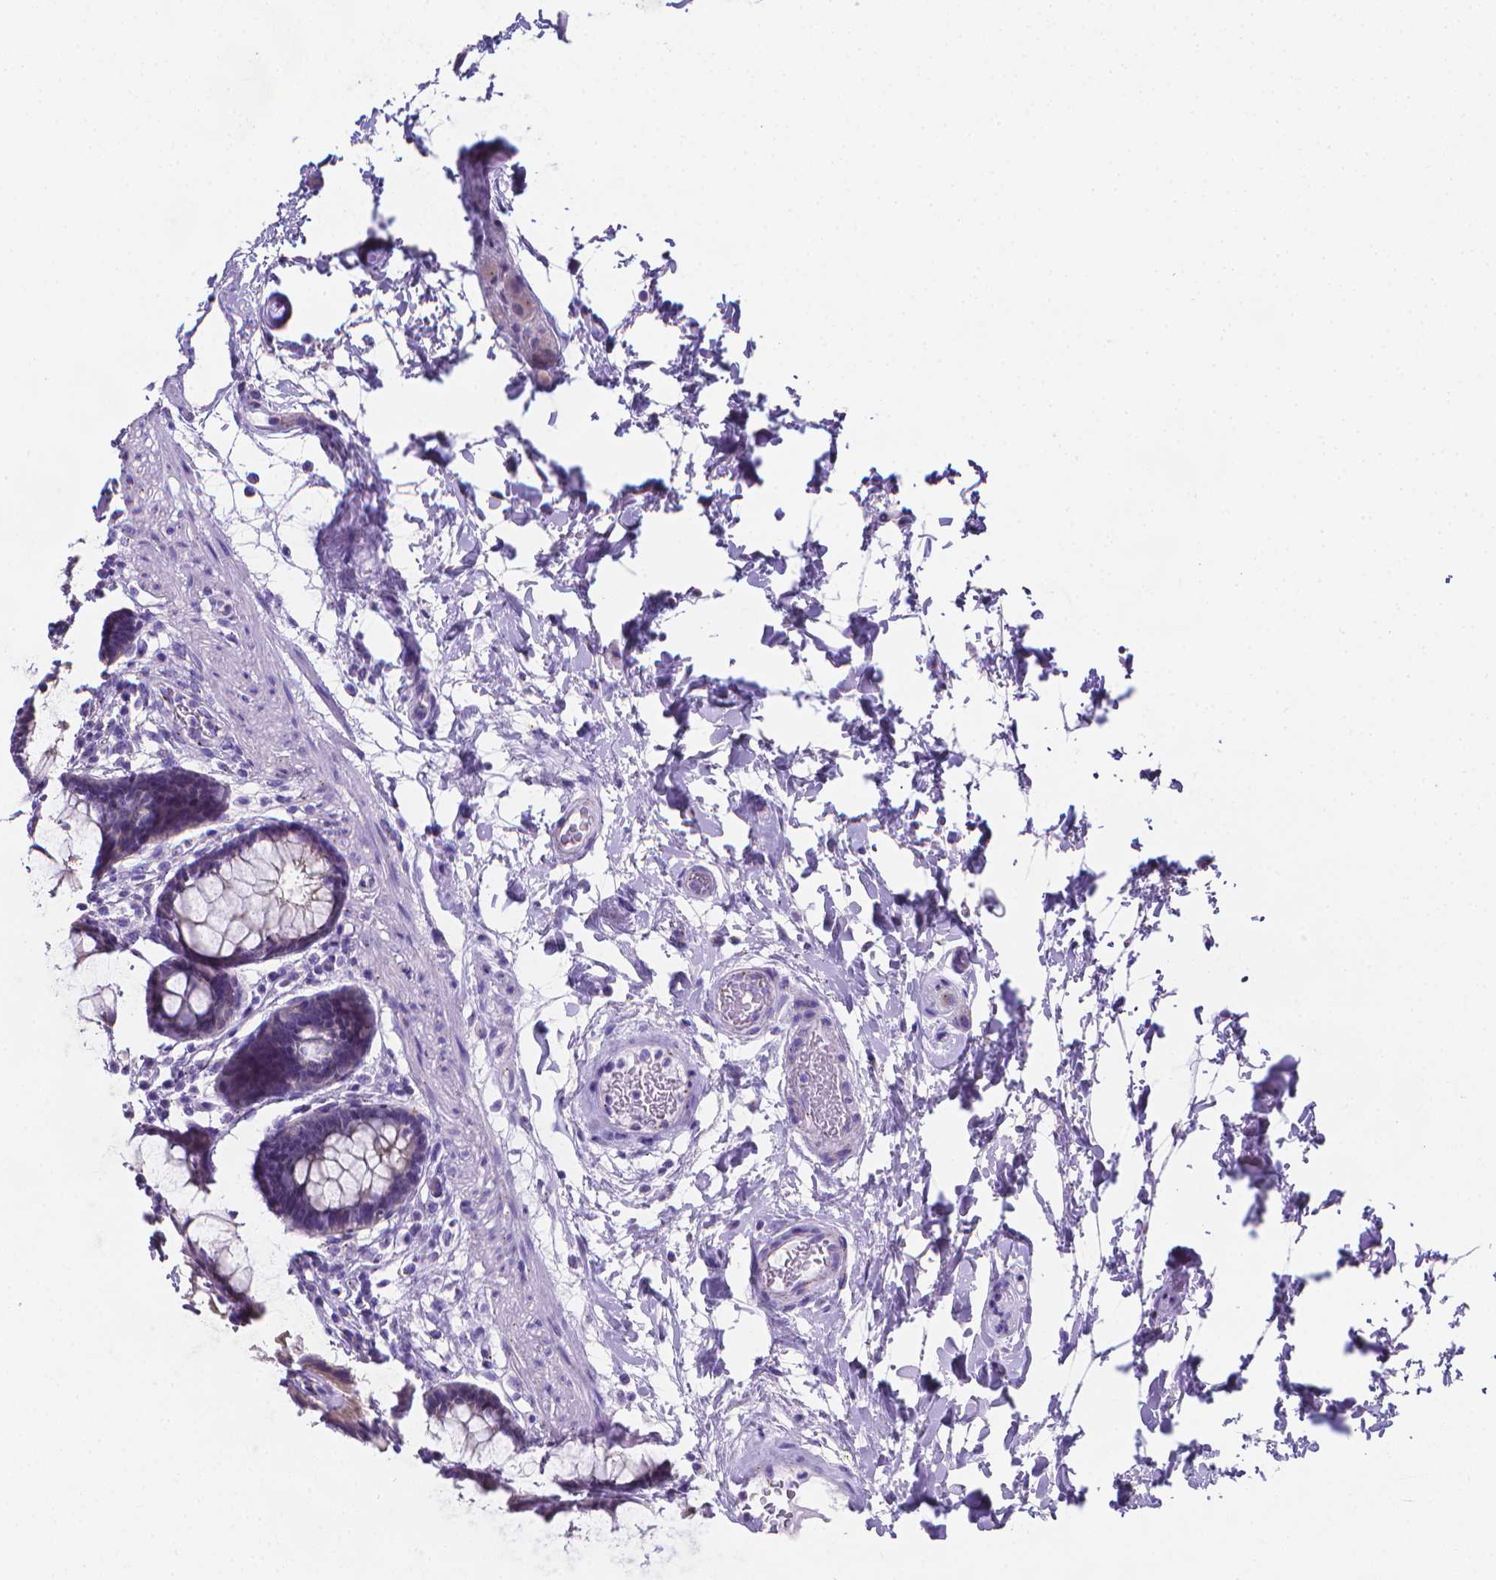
{"staining": {"intensity": "weak", "quantity": "25%-75%", "location": "cytoplasmic/membranous"}, "tissue": "rectum", "cell_type": "Glandular cells", "image_type": "normal", "snomed": [{"axis": "morphology", "description": "Normal tissue, NOS"}, {"axis": "topography", "description": "Rectum"}], "caption": "The photomicrograph reveals immunohistochemical staining of unremarkable rectum. There is weak cytoplasmic/membranous positivity is present in approximately 25%-75% of glandular cells. The protein of interest is stained brown, and the nuclei are stained in blue (DAB IHC with brightfield microscopy, high magnification).", "gene": "LRRC73", "patient": {"sex": "male", "age": 72}}